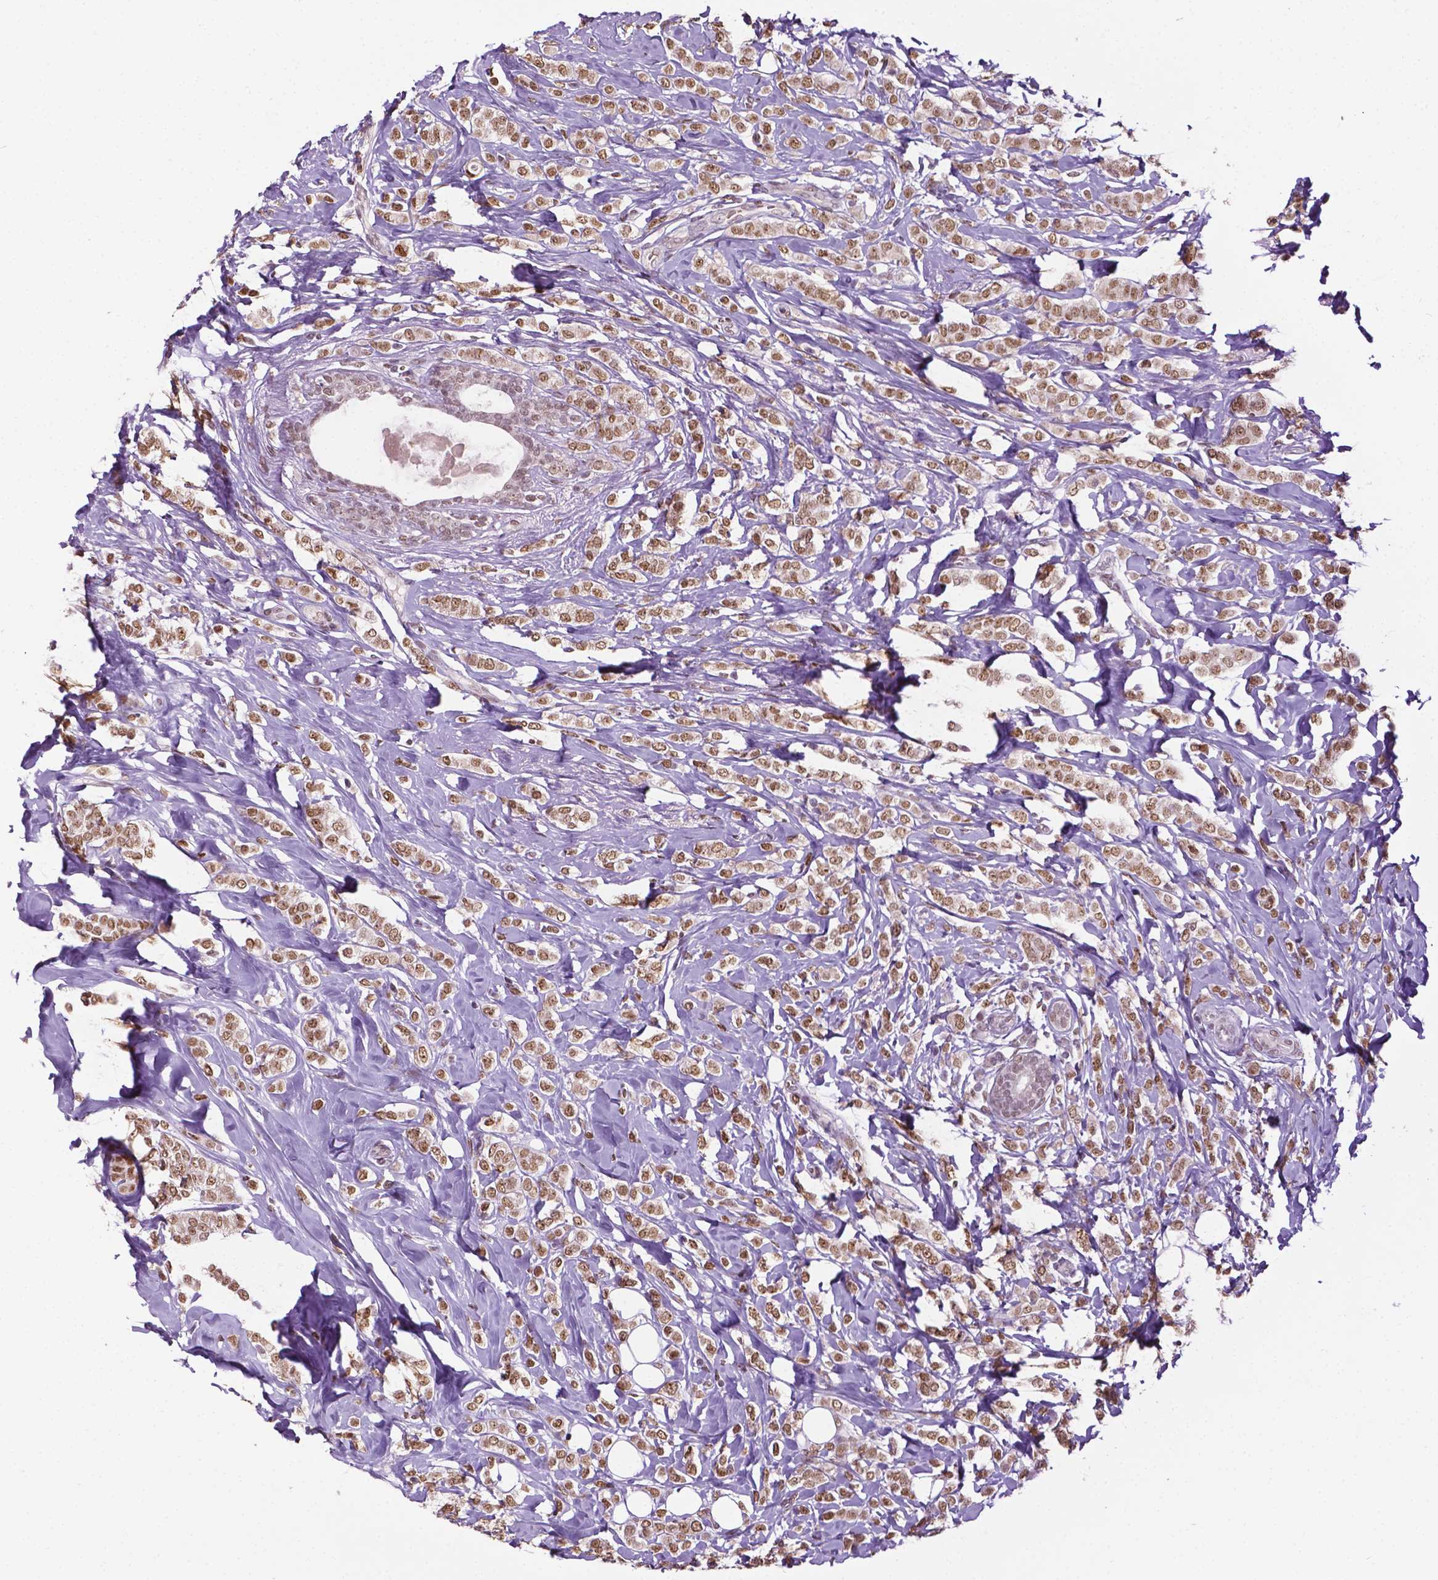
{"staining": {"intensity": "moderate", "quantity": ">75%", "location": "nuclear"}, "tissue": "breast cancer", "cell_type": "Tumor cells", "image_type": "cancer", "snomed": [{"axis": "morphology", "description": "Lobular carcinoma"}, {"axis": "topography", "description": "Breast"}], "caption": "Protein expression analysis of breast cancer reveals moderate nuclear expression in approximately >75% of tumor cells.", "gene": "ZNF41", "patient": {"sex": "female", "age": 49}}